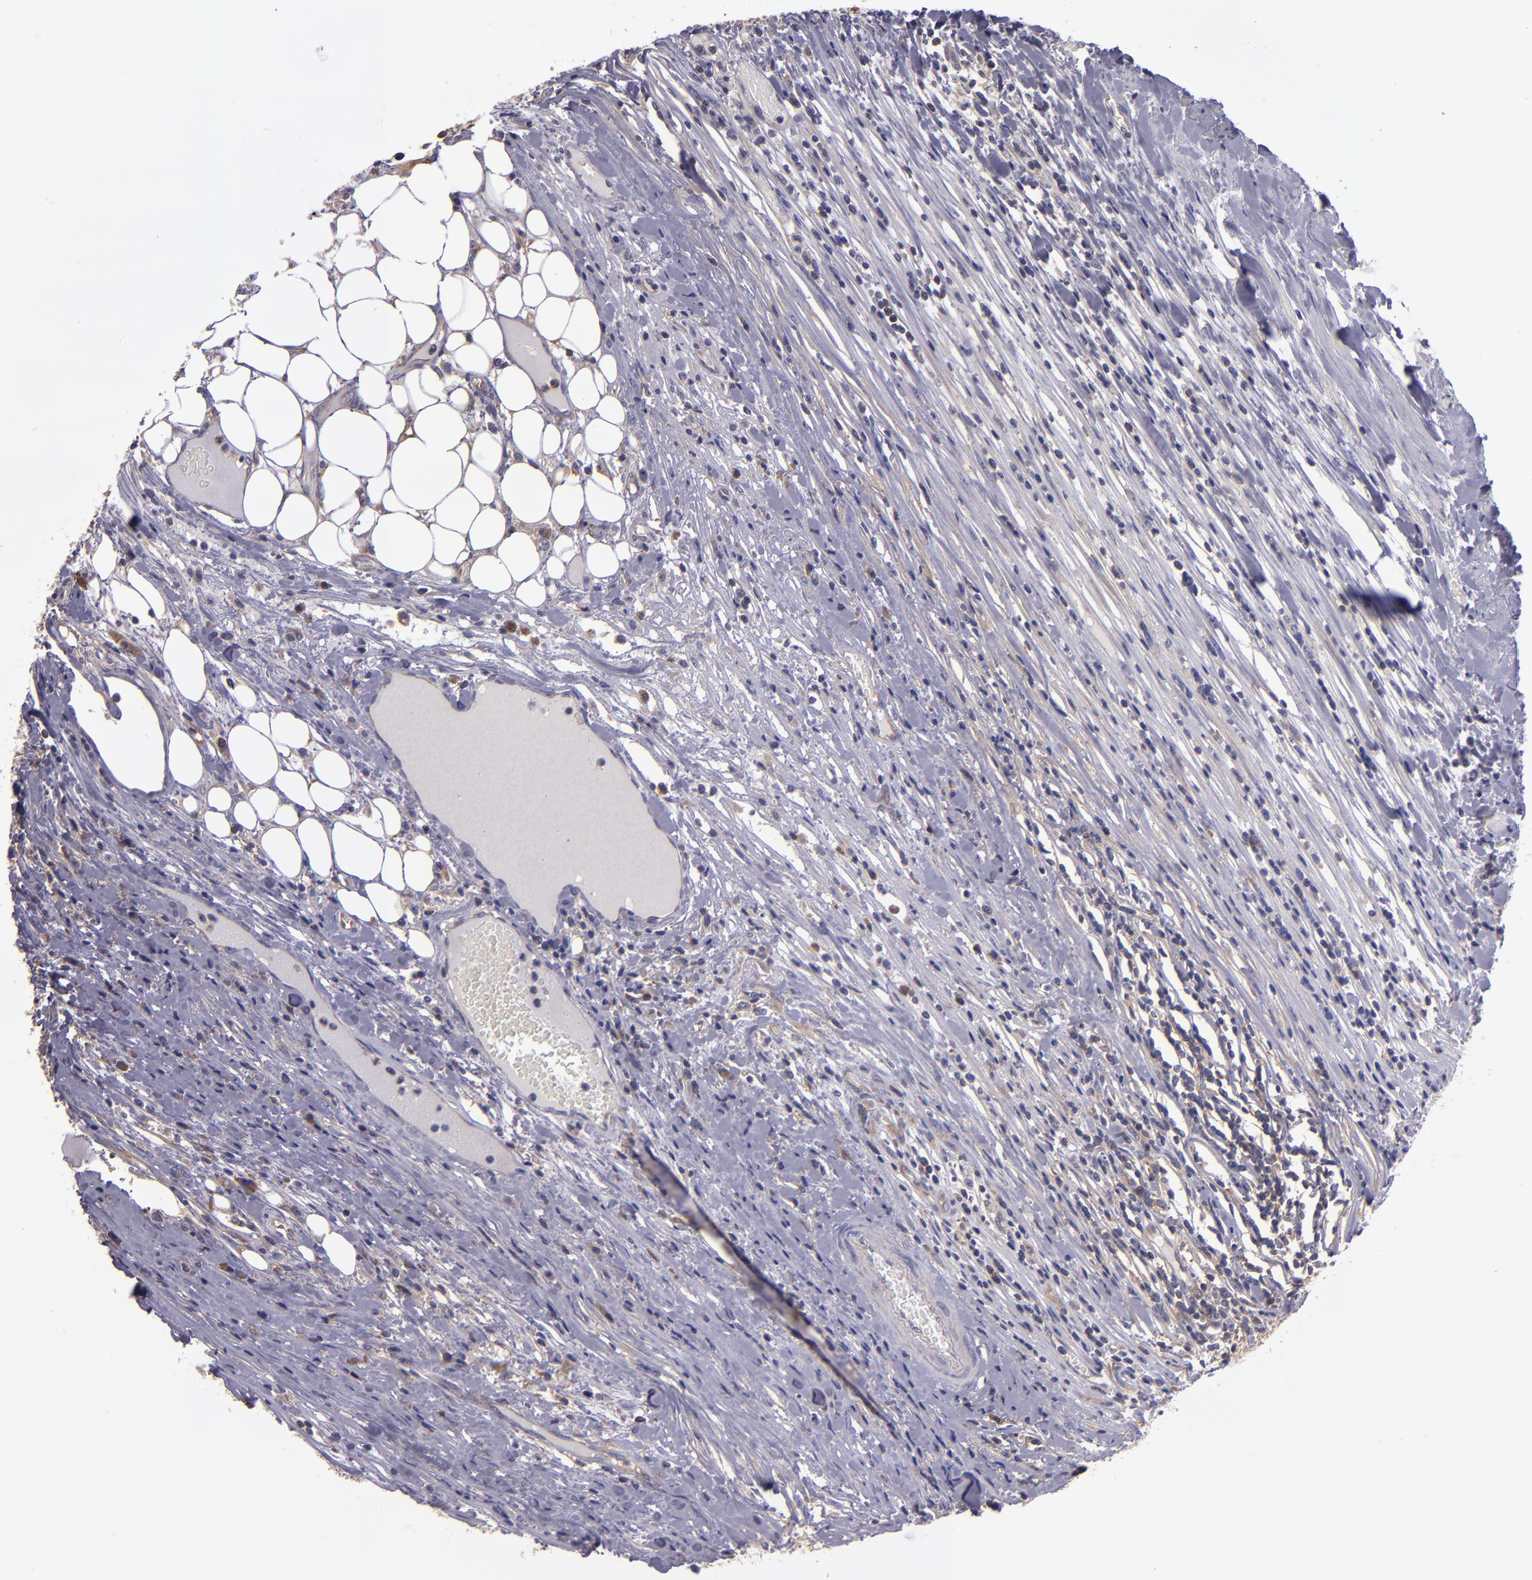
{"staining": {"intensity": "weak", "quantity": "25%-75%", "location": "cytoplasmic/membranous"}, "tissue": "colorectal cancer", "cell_type": "Tumor cells", "image_type": "cancer", "snomed": [{"axis": "morphology", "description": "Adenocarcinoma, NOS"}, {"axis": "topography", "description": "Colon"}], "caption": "Colorectal cancer (adenocarcinoma) stained with a protein marker reveals weak staining in tumor cells.", "gene": "CARS1", "patient": {"sex": "female", "age": 53}}